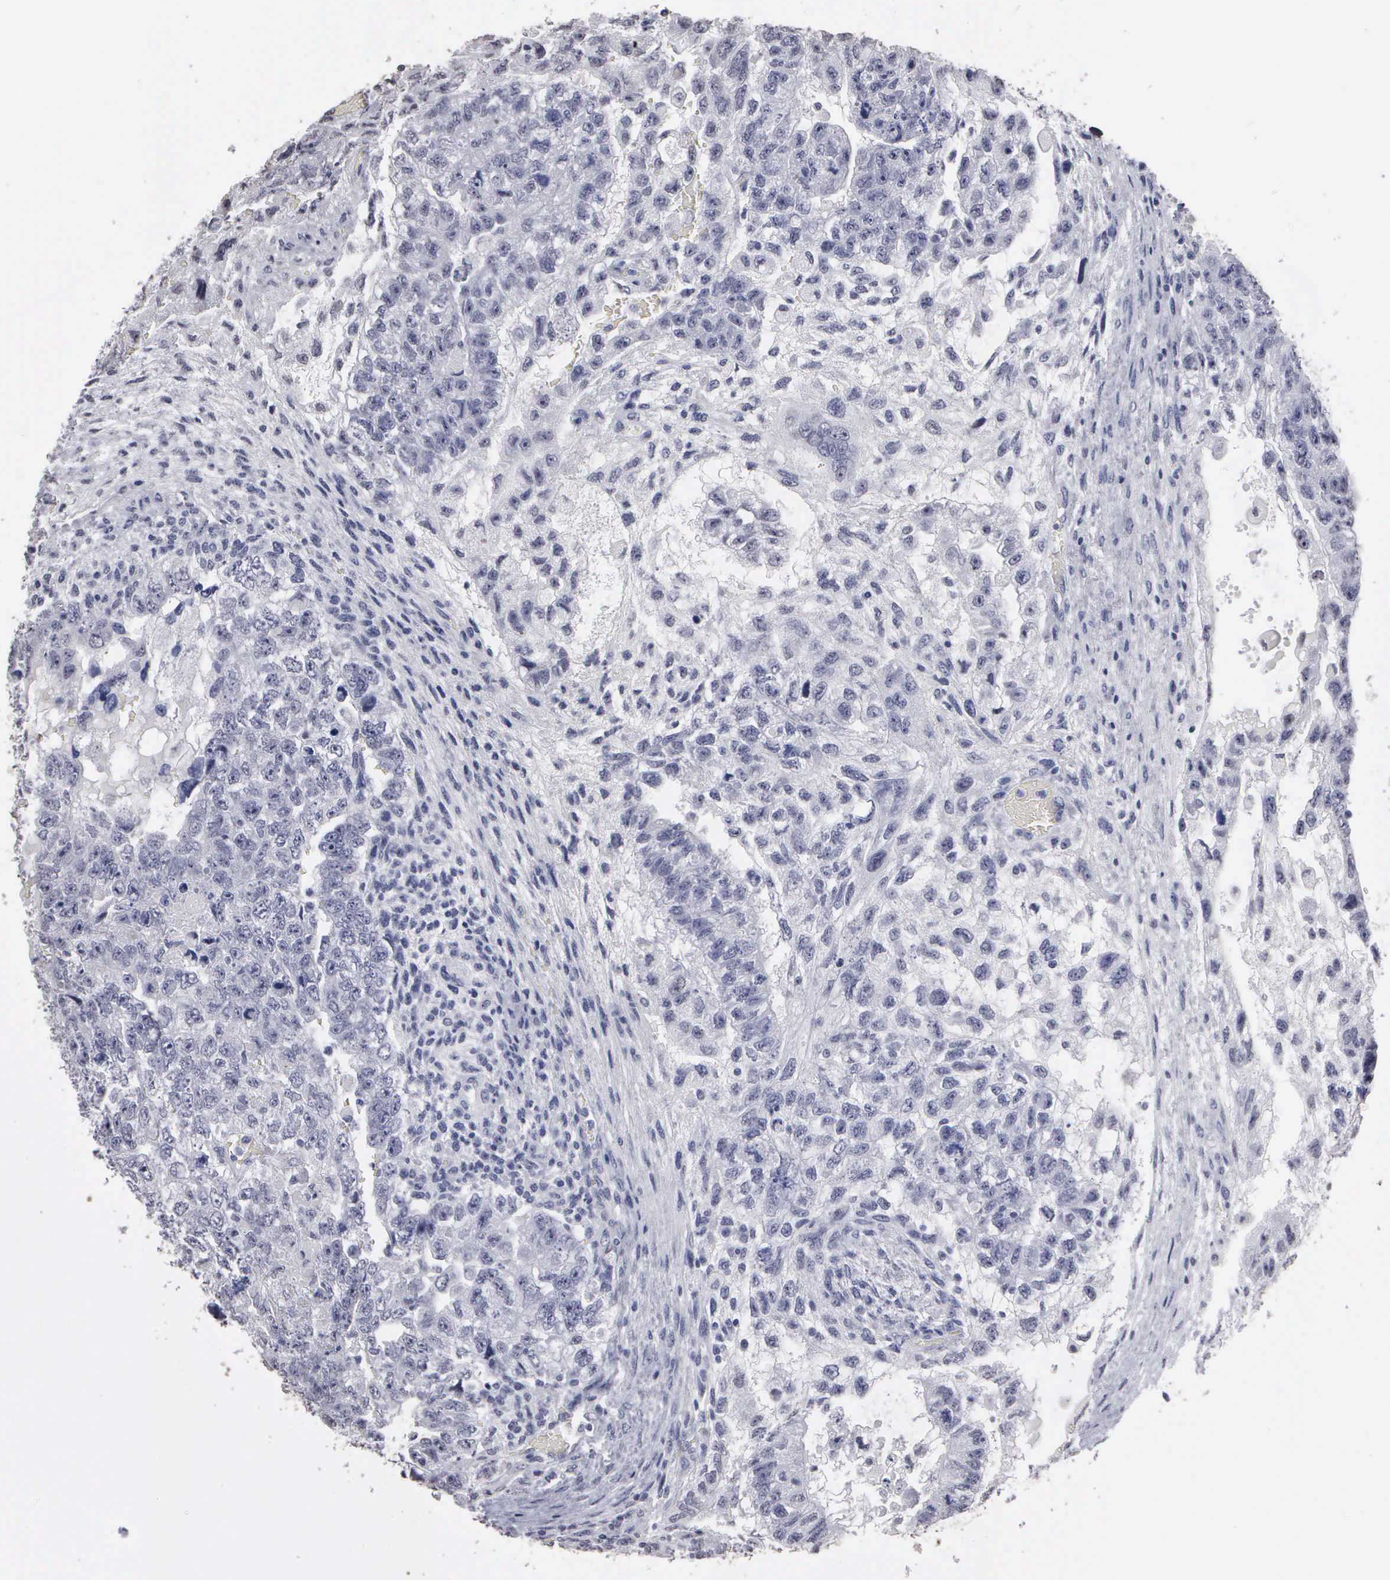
{"staining": {"intensity": "weak", "quantity": "<25%", "location": "nuclear"}, "tissue": "testis cancer", "cell_type": "Tumor cells", "image_type": "cancer", "snomed": [{"axis": "morphology", "description": "Carcinoma, Embryonal, NOS"}, {"axis": "topography", "description": "Testis"}], "caption": "The photomicrograph demonstrates no staining of tumor cells in testis embryonal carcinoma.", "gene": "UPB1", "patient": {"sex": "male", "age": 36}}